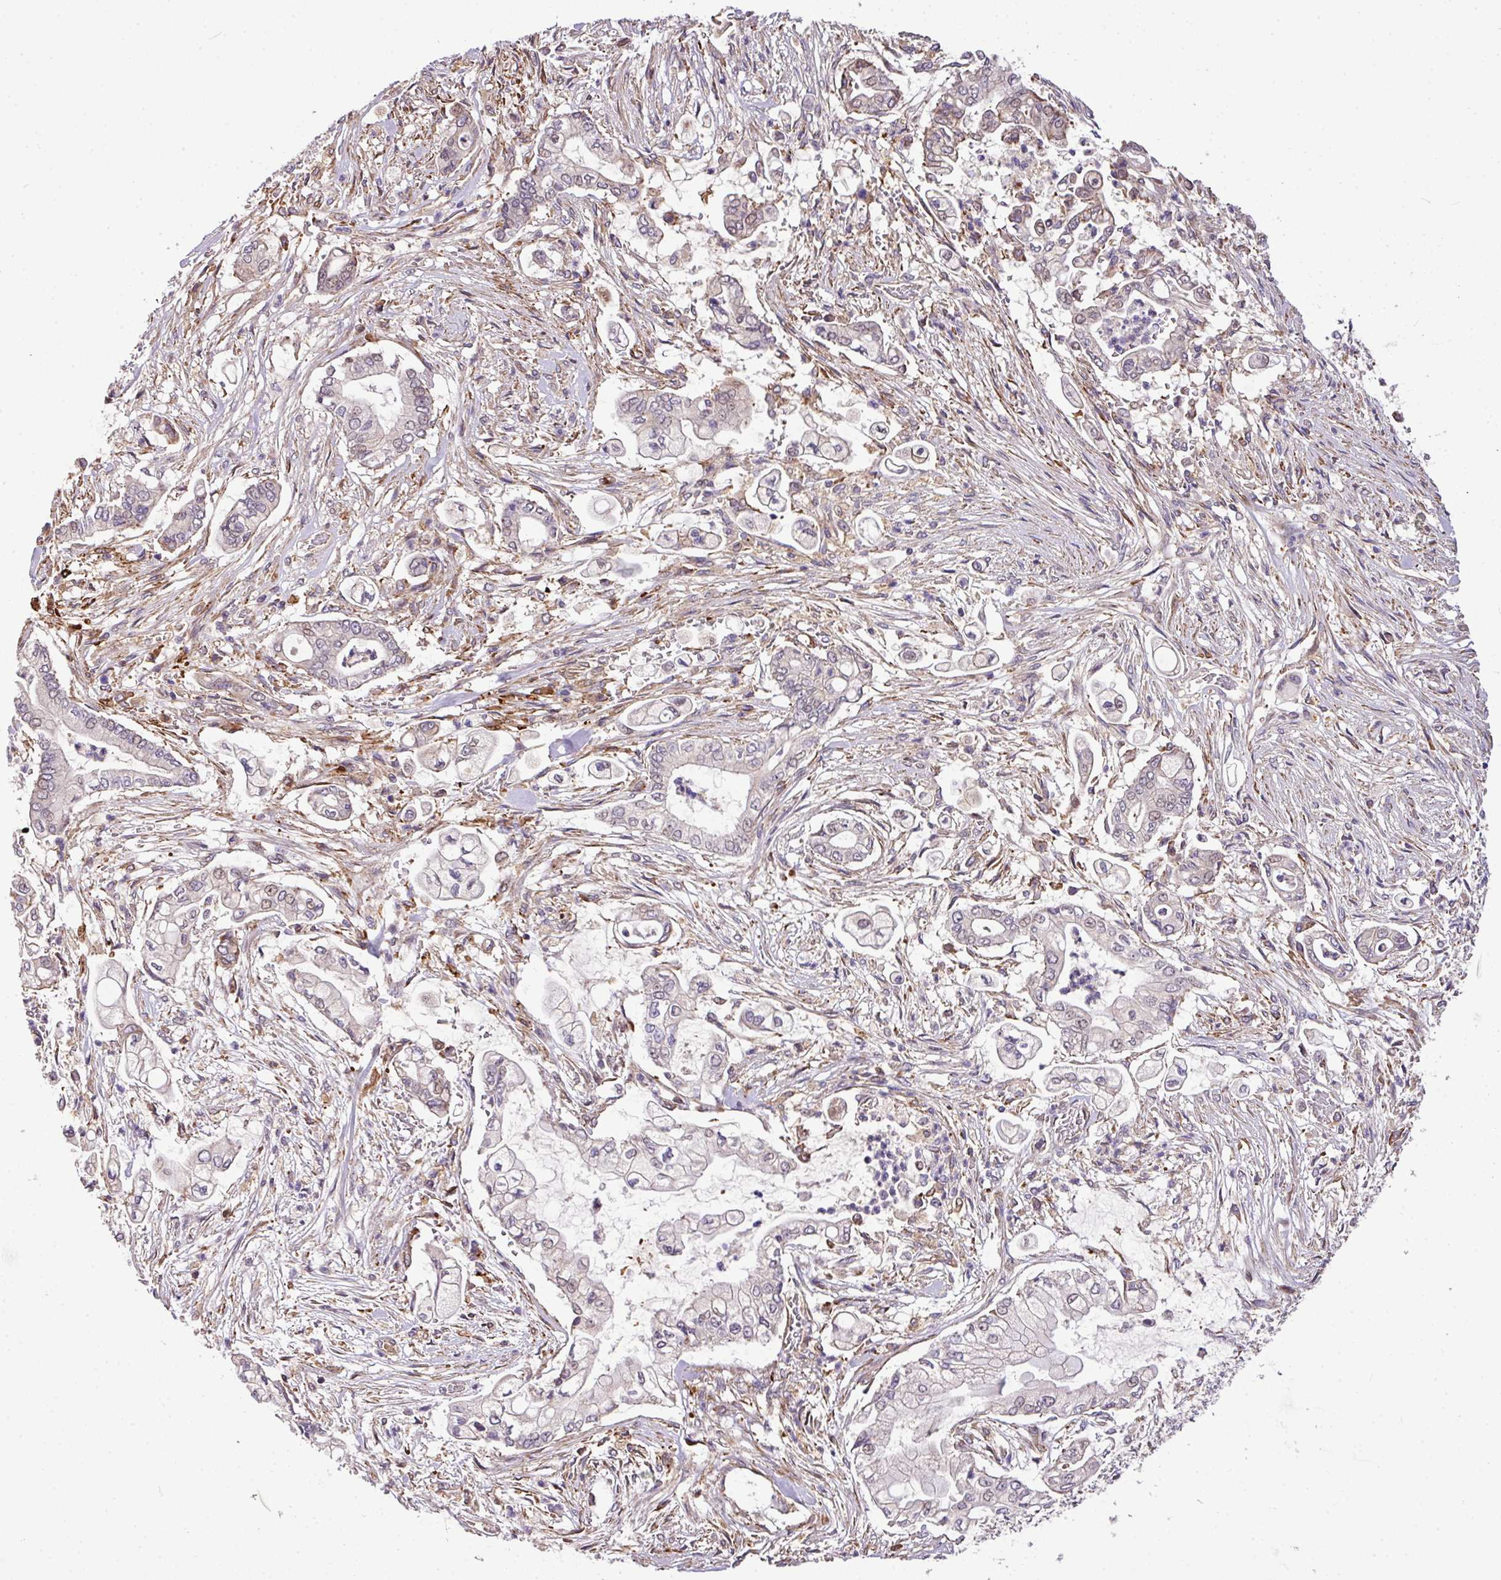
{"staining": {"intensity": "weak", "quantity": "<25%", "location": "nuclear"}, "tissue": "pancreatic cancer", "cell_type": "Tumor cells", "image_type": "cancer", "snomed": [{"axis": "morphology", "description": "Adenocarcinoma, NOS"}, {"axis": "topography", "description": "Pancreas"}], "caption": "The immunohistochemistry (IHC) histopathology image has no significant staining in tumor cells of pancreatic cancer tissue.", "gene": "CASS4", "patient": {"sex": "female", "age": 69}}